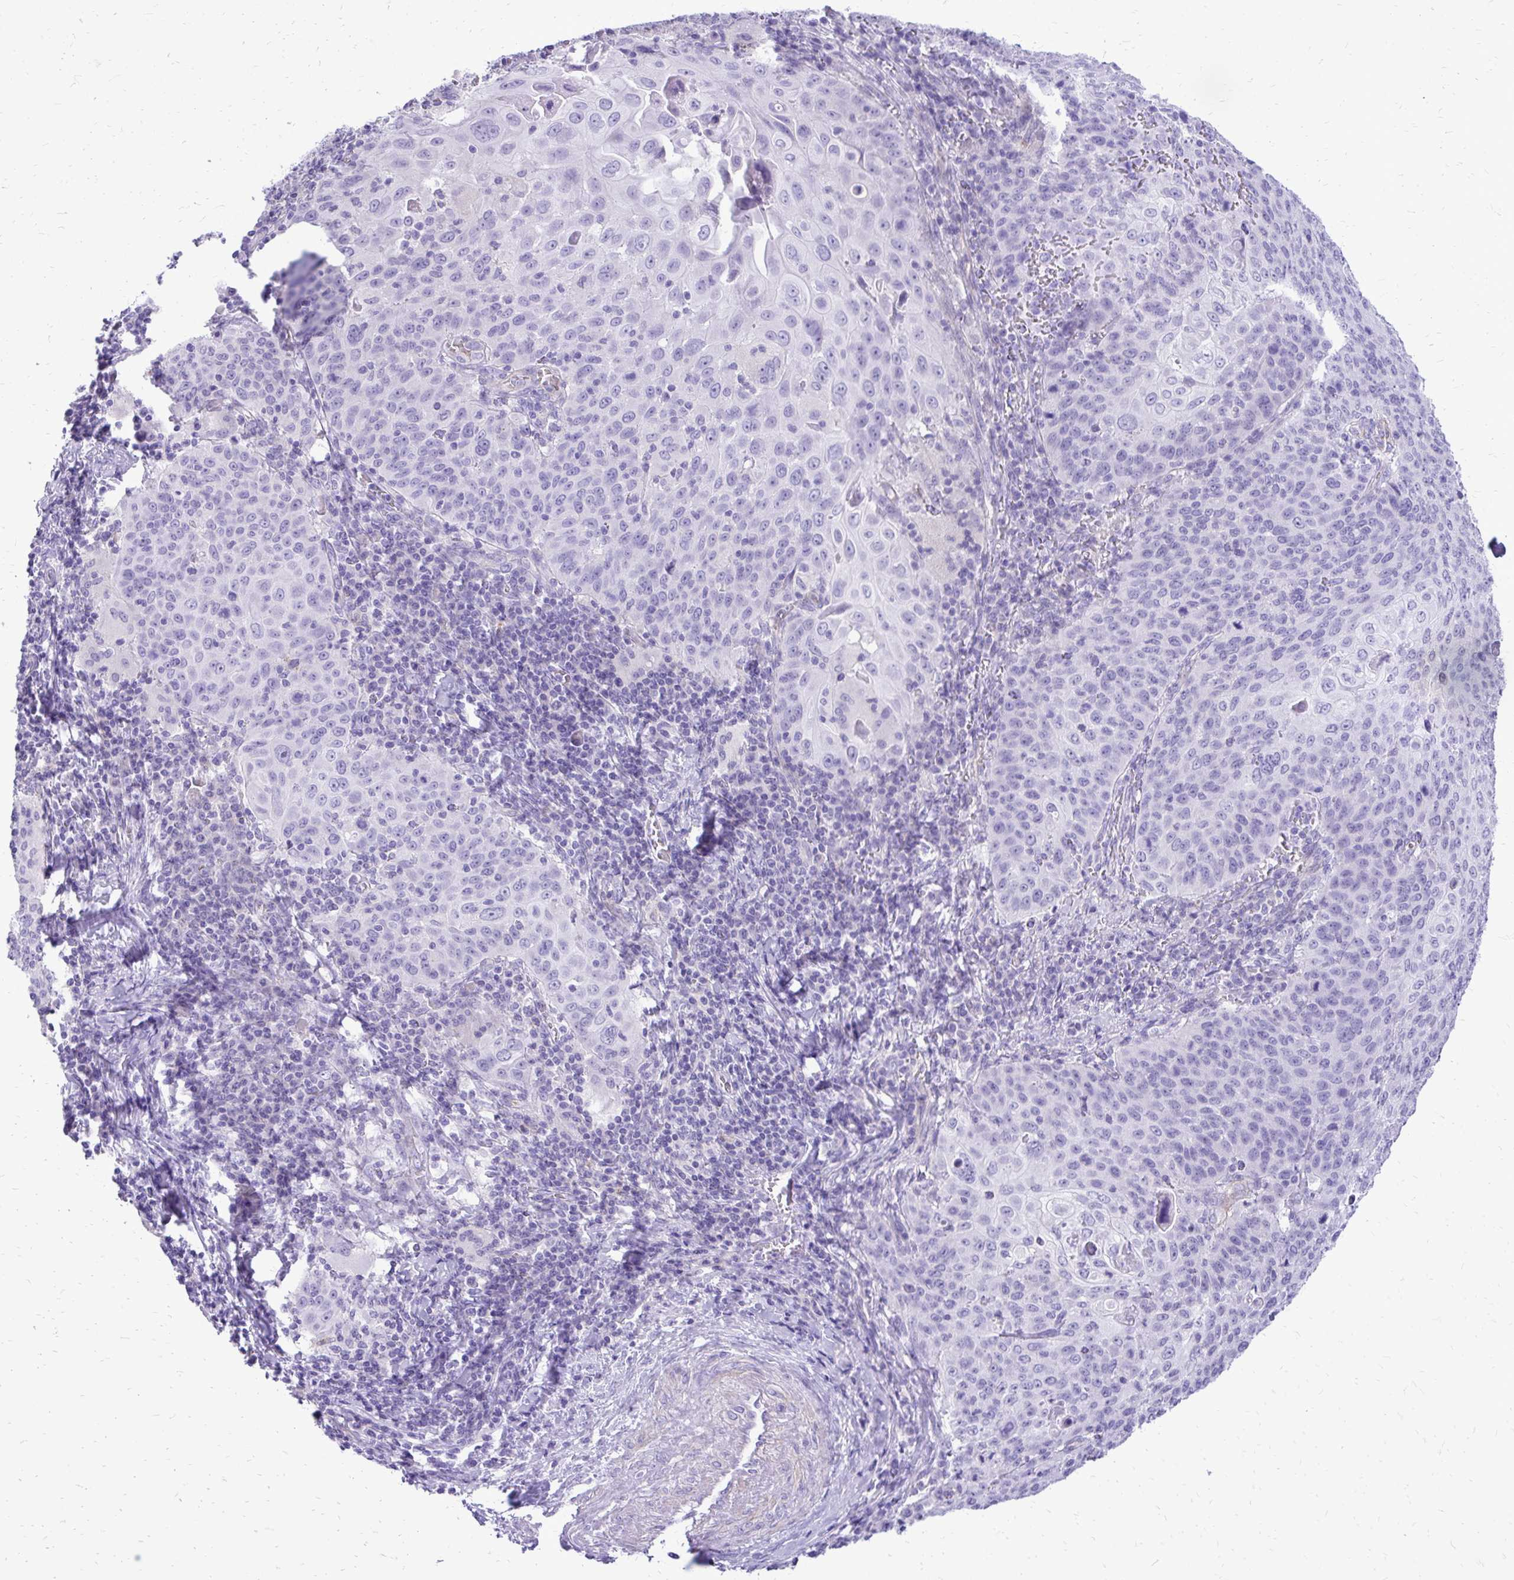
{"staining": {"intensity": "negative", "quantity": "none", "location": "none"}, "tissue": "cervical cancer", "cell_type": "Tumor cells", "image_type": "cancer", "snomed": [{"axis": "morphology", "description": "Squamous cell carcinoma, NOS"}, {"axis": "topography", "description": "Cervix"}], "caption": "Immunohistochemistry (IHC) of cervical cancer (squamous cell carcinoma) demonstrates no staining in tumor cells.", "gene": "PELI3", "patient": {"sex": "female", "age": 65}}